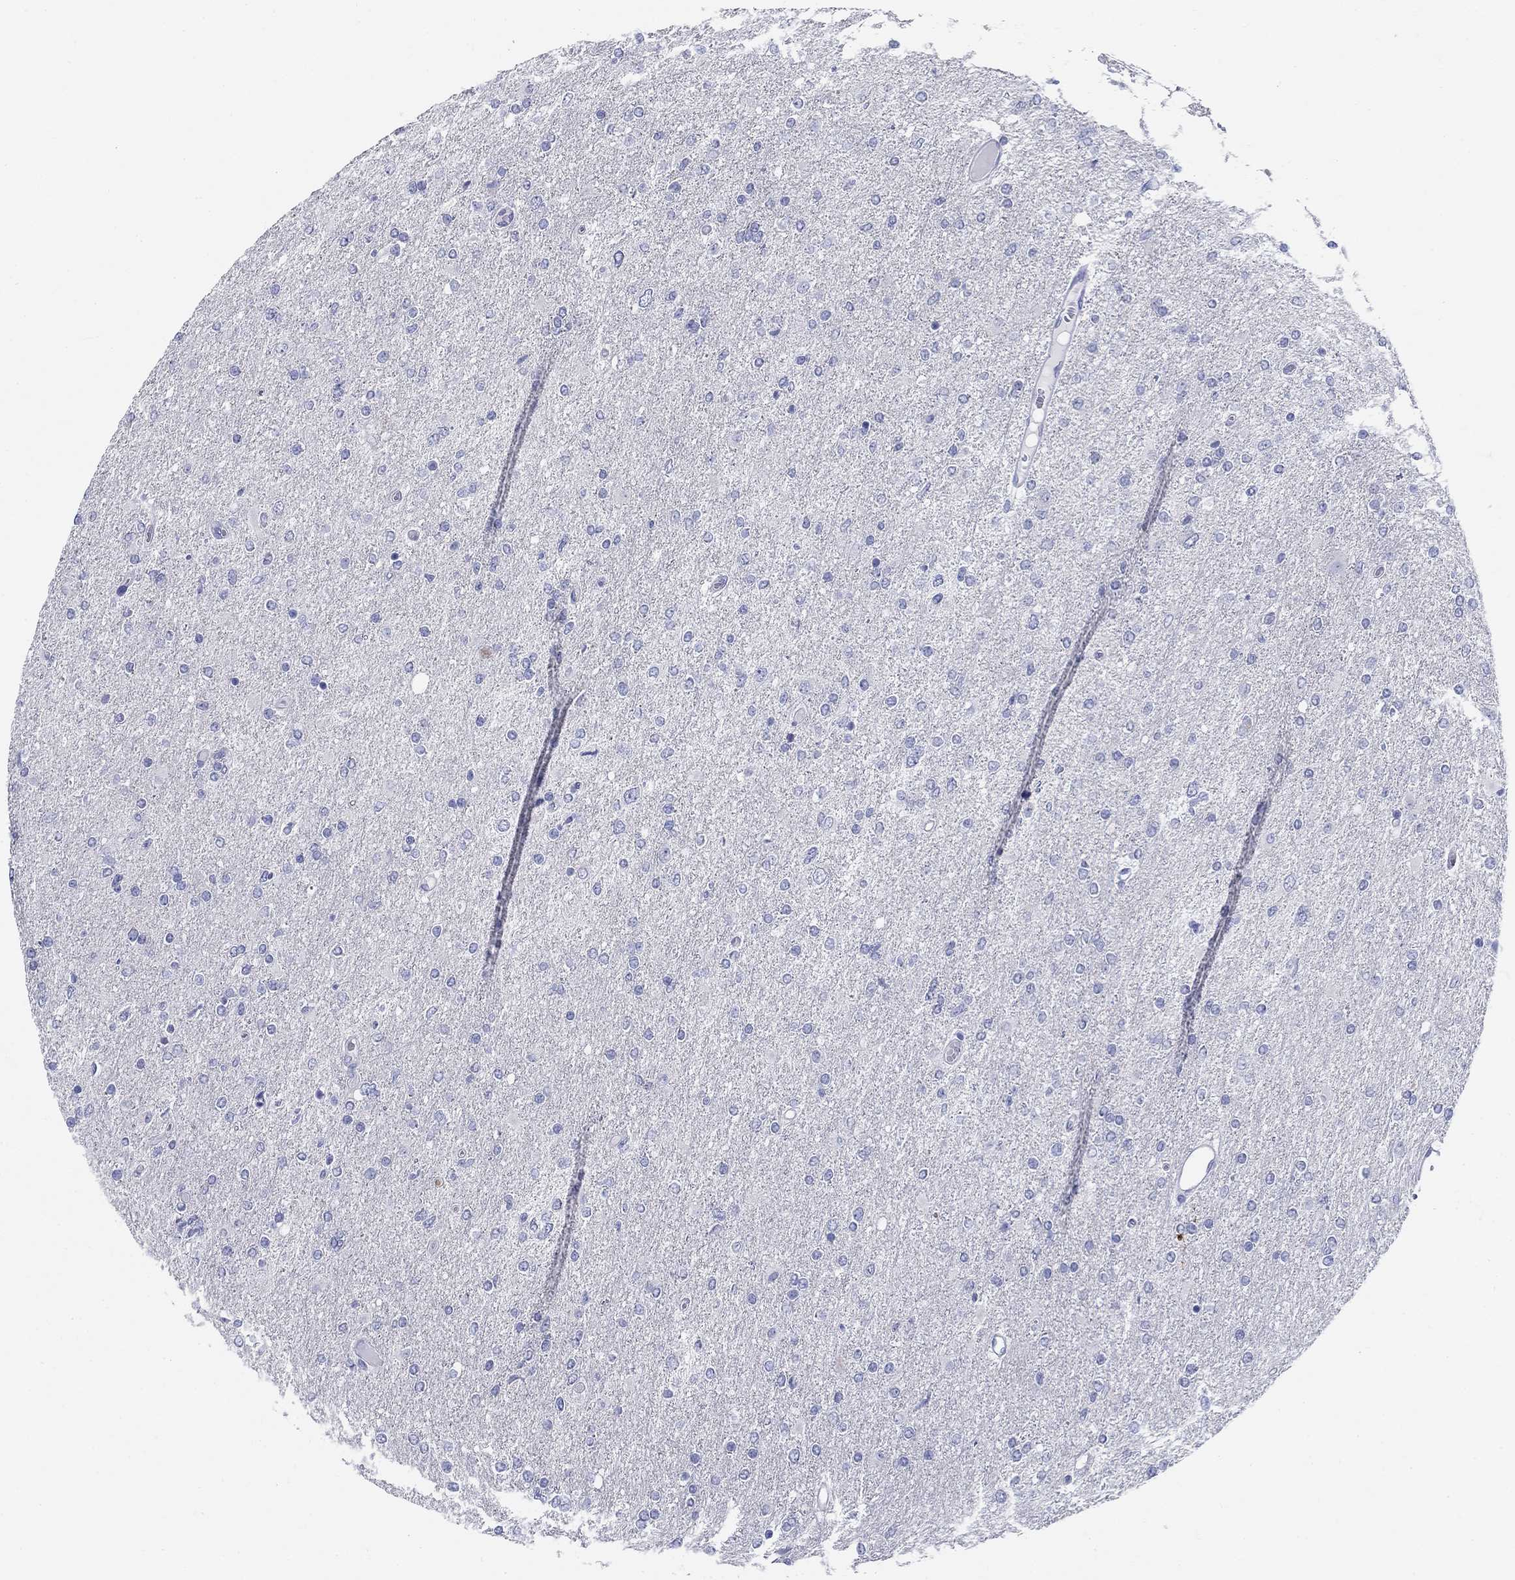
{"staining": {"intensity": "negative", "quantity": "none", "location": "none"}, "tissue": "glioma", "cell_type": "Tumor cells", "image_type": "cancer", "snomed": [{"axis": "morphology", "description": "Glioma, malignant, High grade"}, {"axis": "topography", "description": "Cerebral cortex"}], "caption": "Immunohistochemistry (IHC) of malignant glioma (high-grade) displays no positivity in tumor cells.", "gene": "UPB1", "patient": {"sex": "male", "age": 70}}